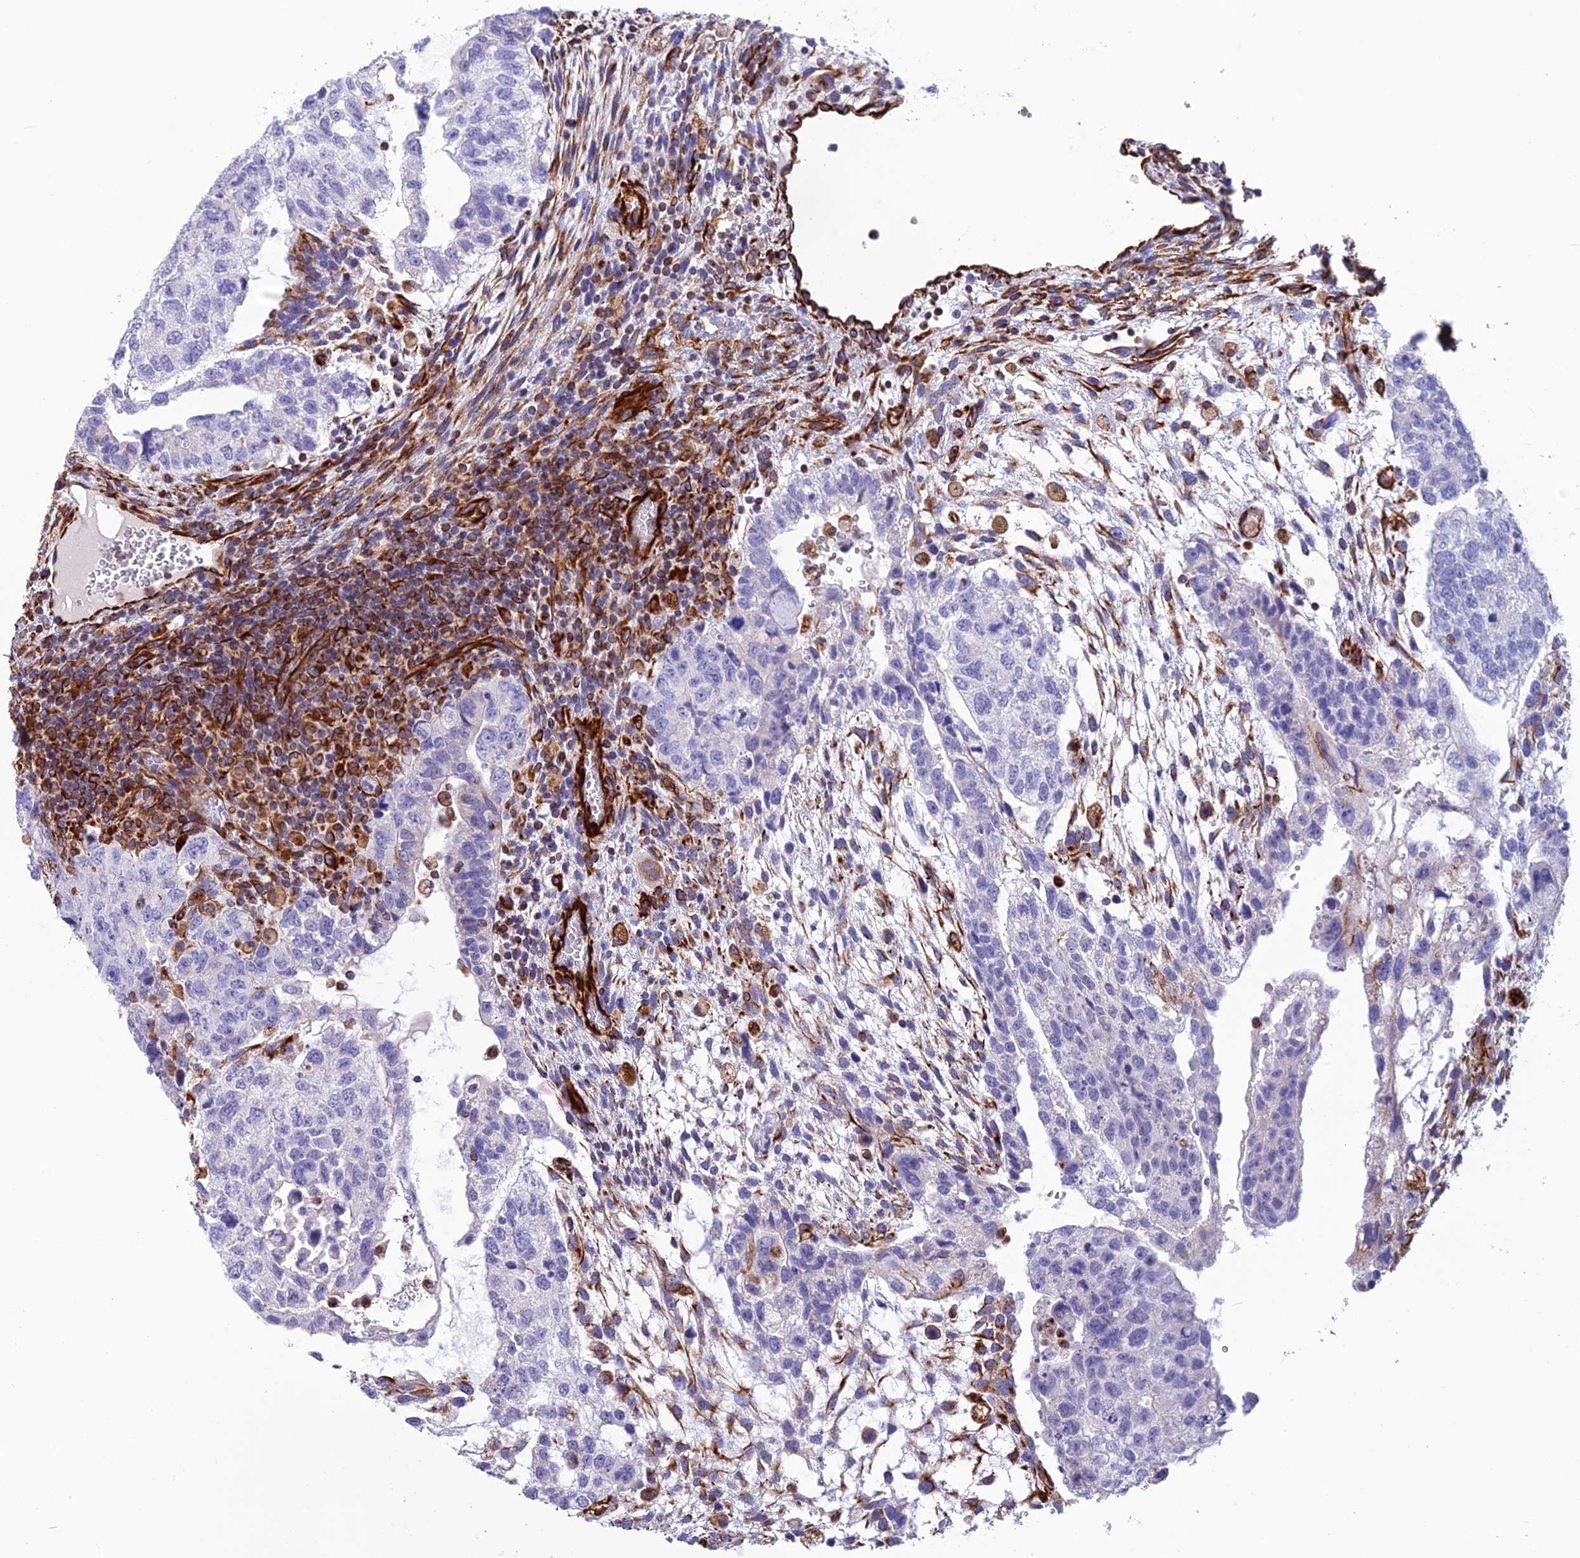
{"staining": {"intensity": "negative", "quantity": "none", "location": "none"}, "tissue": "testis cancer", "cell_type": "Tumor cells", "image_type": "cancer", "snomed": [{"axis": "morphology", "description": "Normal tissue, NOS"}, {"axis": "morphology", "description": "Carcinoma, Embryonal, NOS"}, {"axis": "topography", "description": "Testis"}], "caption": "Testis cancer (embryonal carcinoma) stained for a protein using immunohistochemistry shows no expression tumor cells.", "gene": "FBXL20", "patient": {"sex": "male", "age": 36}}